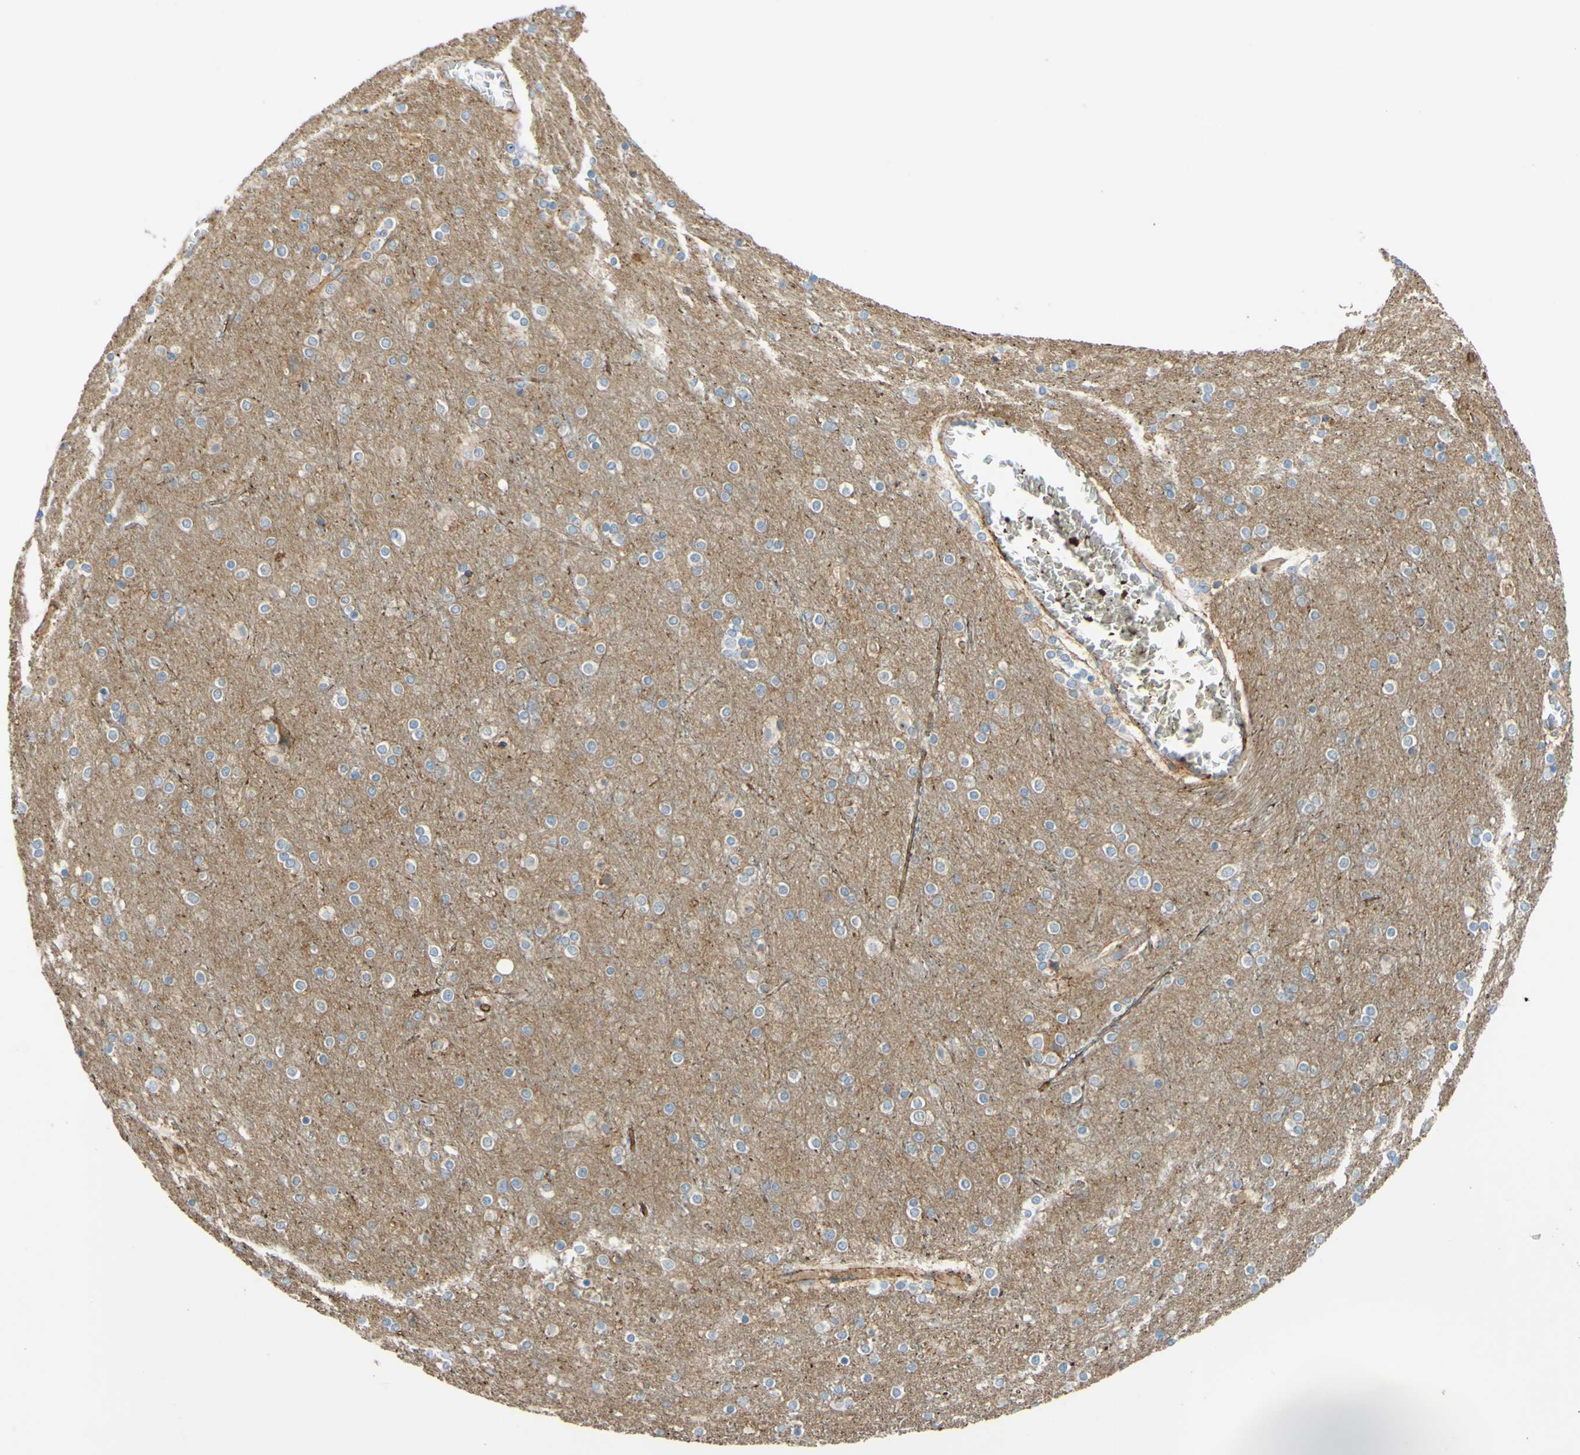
{"staining": {"intensity": "moderate", "quantity": "<25%", "location": "cytoplasmic/membranous"}, "tissue": "cerebral cortex", "cell_type": "Endothelial cells", "image_type": "normal", "snomed": [{"axis": "morphology", "description": "Normal tissue, NOS"}, {"axis": "topography", "description": "Cerebral cortex"}], "caption": "Brown immunohistochemical staining in normal cerebral cortex reveals moderate cytoplasmic/membranous expression in about <25% of endothelial cells.", "gene": "POR", "patient": {"sex": "female", "age": 54}}